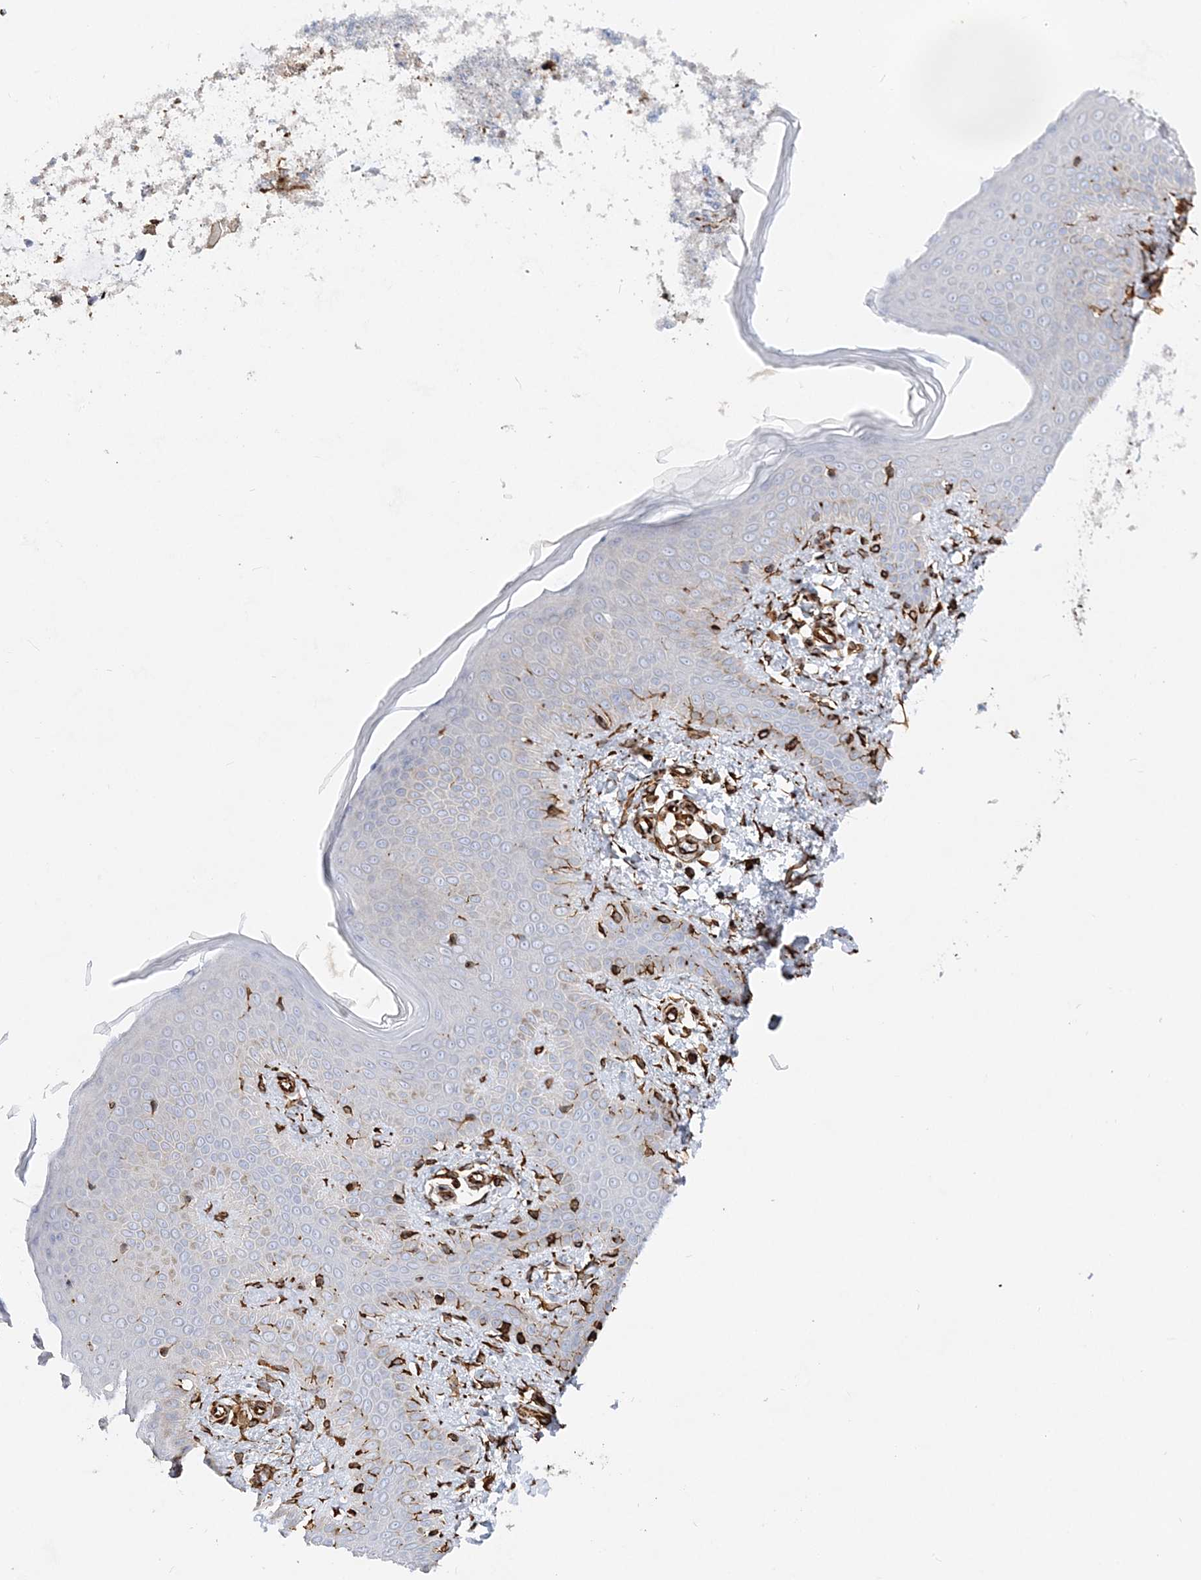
{"staining": {"intensity": "negative", "quantity": "none", "location": "none"}, "tissue": "skin", "cell_type": "Fibroblasts", "image_type": "normal", "snomed": [{"axis": "morphology", "description": "Normal tissue, NOS"}, {"axis": "topography", "description": "Skin"}], "caption": "Immunohistochemical staining of benign skin shows no significant positivity in fibroblasts. (DAB (3,3'-diaminobenzidine) immunohistochemistry (IHC), high magnification).", "gene": "SCLT1", "patient": {"sex": "male", "age": 36}}